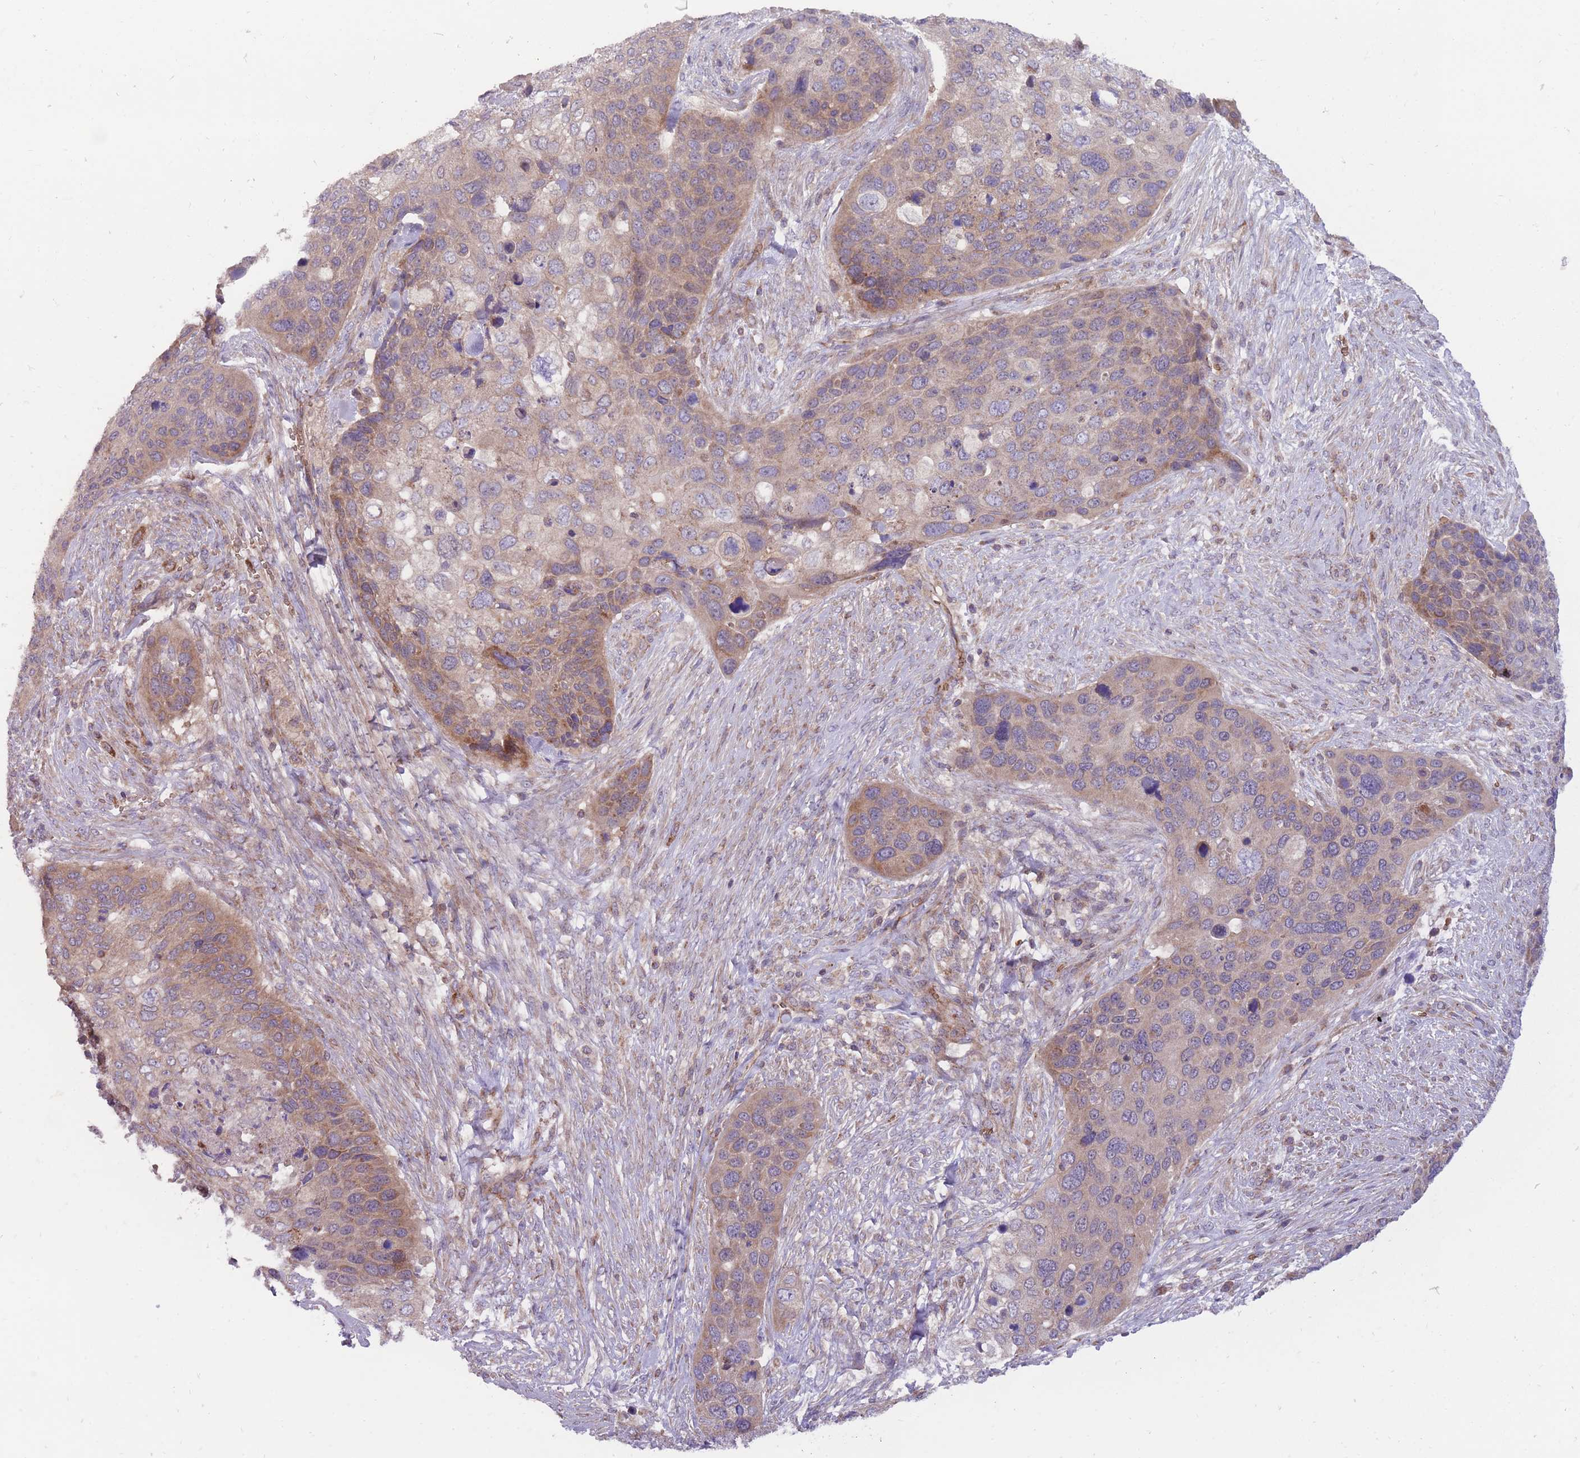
{"staining": {"intensity": "moderate", "quantity": "25%-75%", "location": "cytoplasmic/membranous"}, "tissue": "skin cancer", "cell_type": "Tumor cells", "image_type": "cancer", "snomed": [{"axis": "morphology", "description": "Basal cell carcinoma"}, {"axis": "topography", "description": "Skin"}], "caption": "This is a histology image of IHC staining of skin basal cell carcinoma, which shows moderate staining in the cytoplasmic/membranous of tumor cells.", "gene": "ANKRD10", "patient": {"sex": "female", "age": 74}}